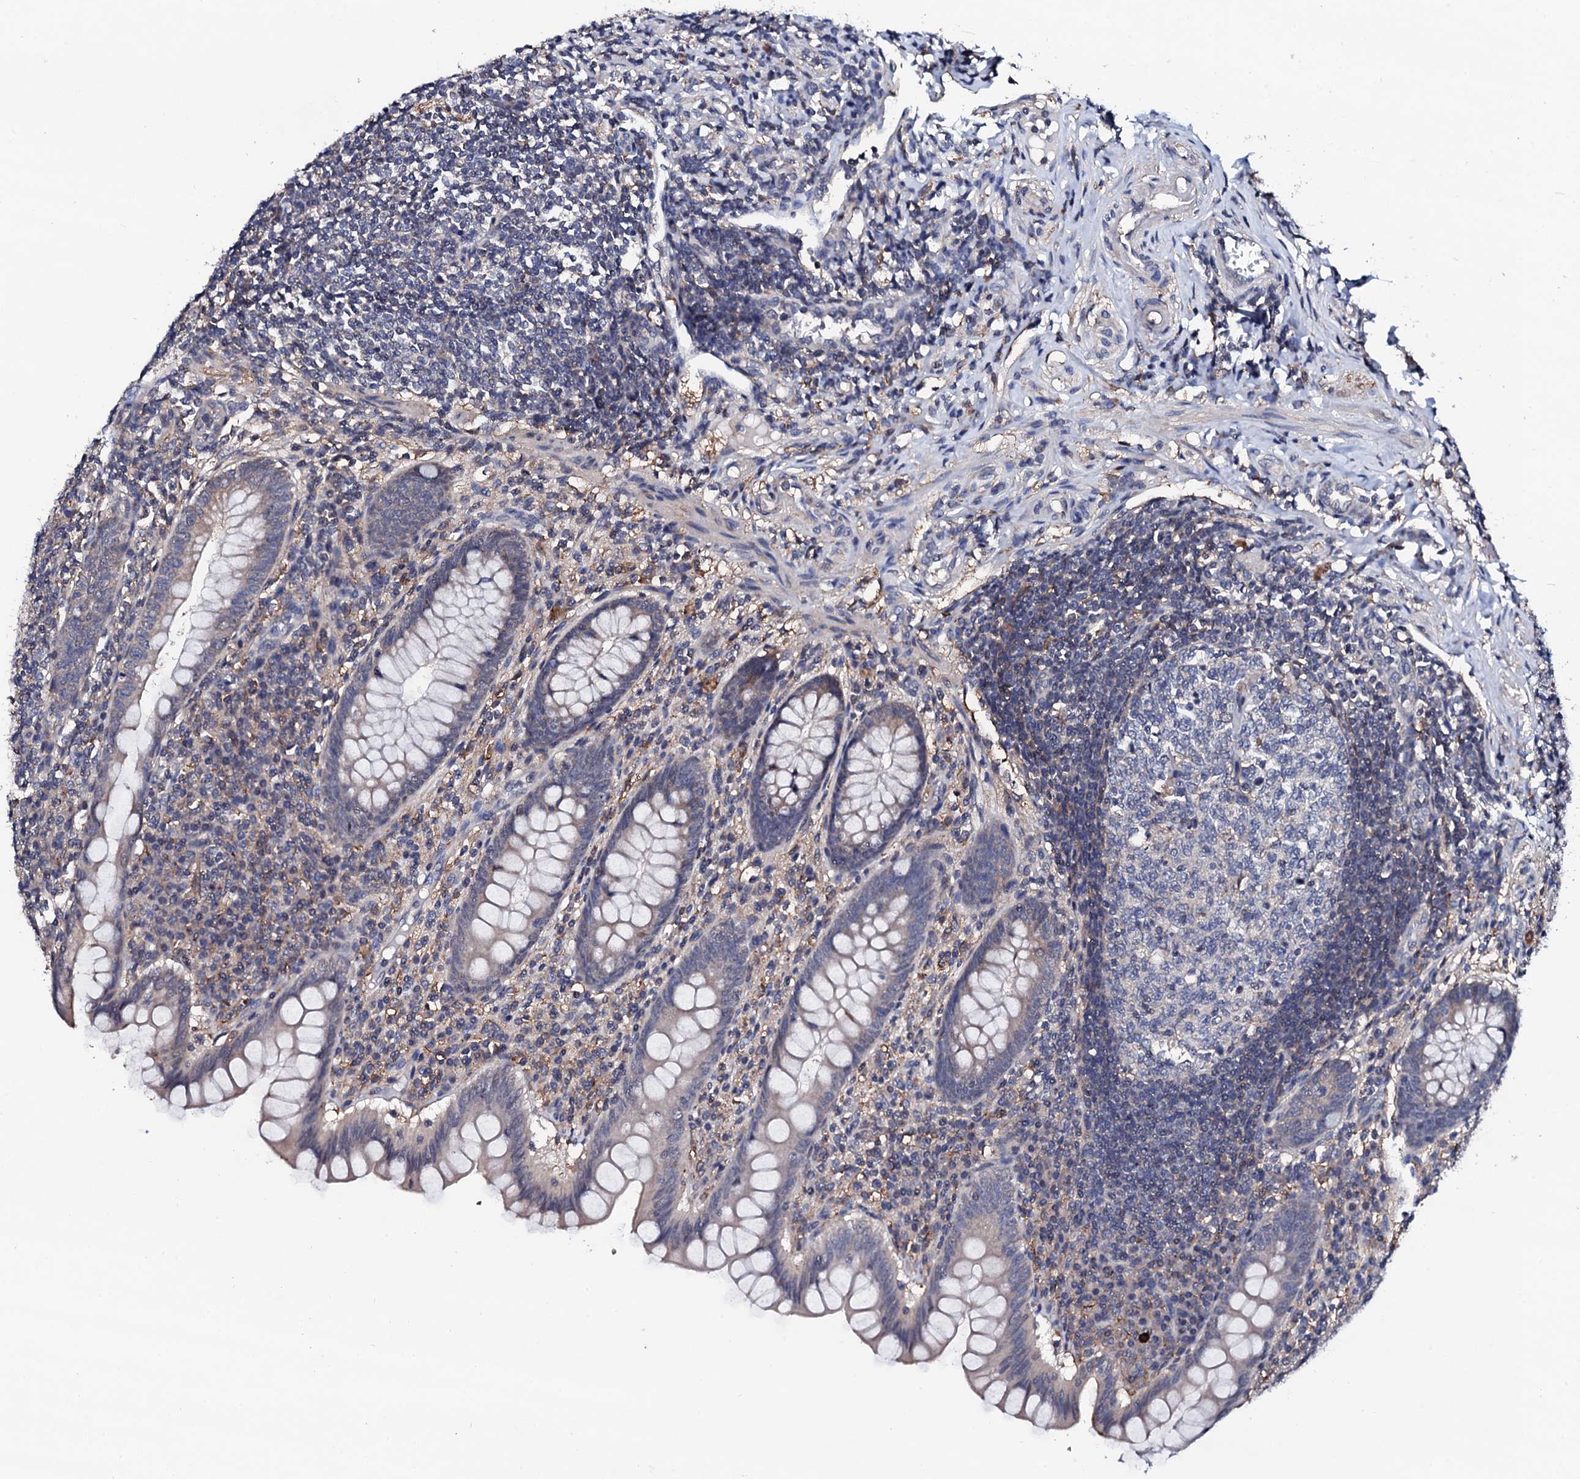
{"staining": {"intensity": "weak", "quantity": "<25%", "location": "cytoplasmic/membranous"}, "tissue": "appendix", "cell_type": "Glandular cells", "image_type": "normal", "snomed": [{"axis": "morphology", "description": "Normal tissue, NOS"}, {"axis": "topography", "description": "Appendix"}], "caption": "The photomicrograph exhibits no staining of glandular cells in unremarkable appendix.", "gene": "EDC3", "patient": {"sex": "female", "age": 33}}